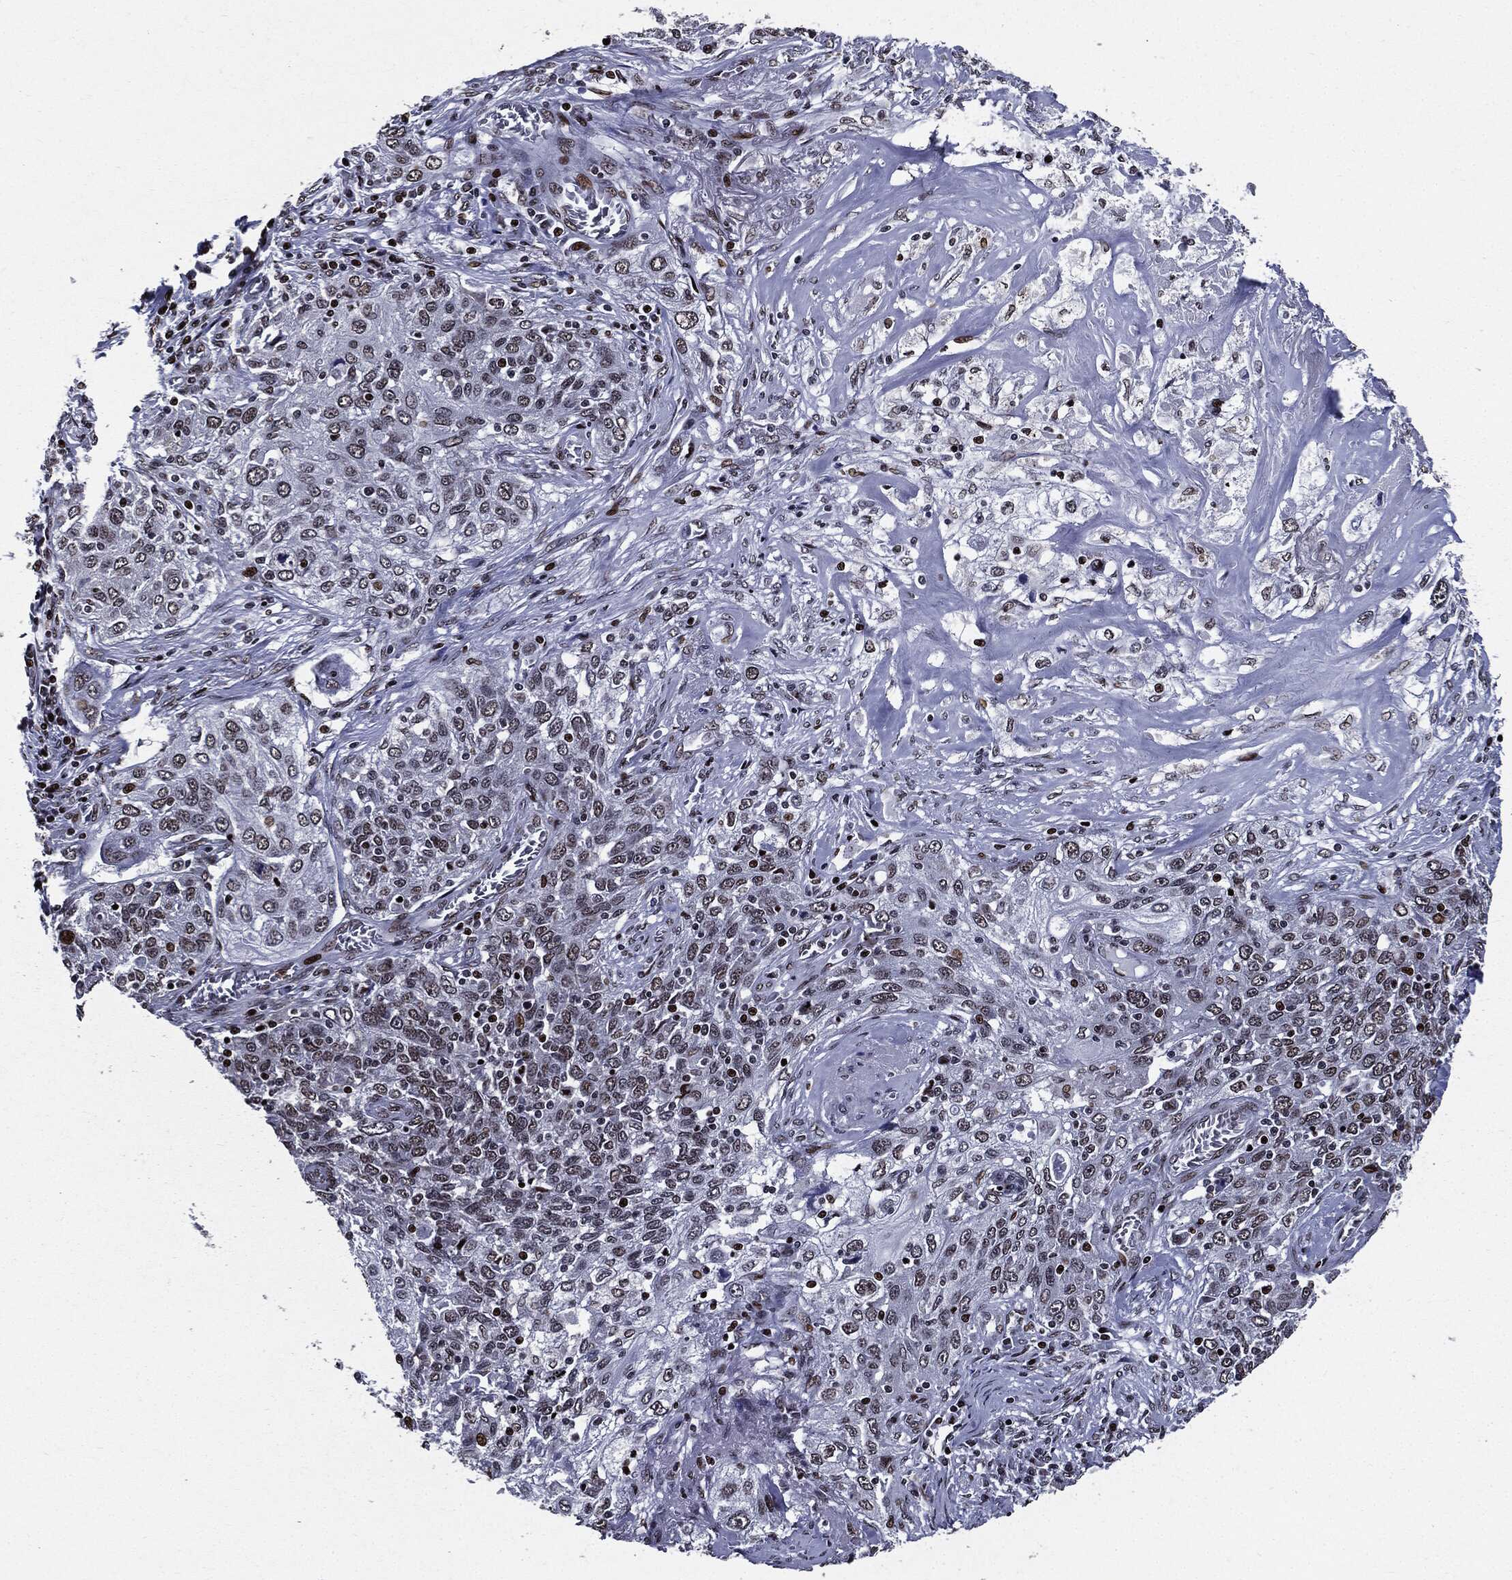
{"staining": {"intensity": "weak", "quantity": "<25%", "location": "nuclear"}, "tissue": "lung cancer", "cell_type": "Tumor cells", "image_type": "cancer", "snomed": [{"axis": "morphology", "description": "Squamous cell carcinoma, NOS"}, {"axis": "topography", "description": "Lung"}], "caption": "Immunohistochemistry photomicrograph of neoplastic tissue: human lung cancer (squamous cell carcinoma) stained with DAB exhibits no significant protein expression in tumor cells.", "gene": "ZFP91", "patient": {"sex": "female", "age": 69}}